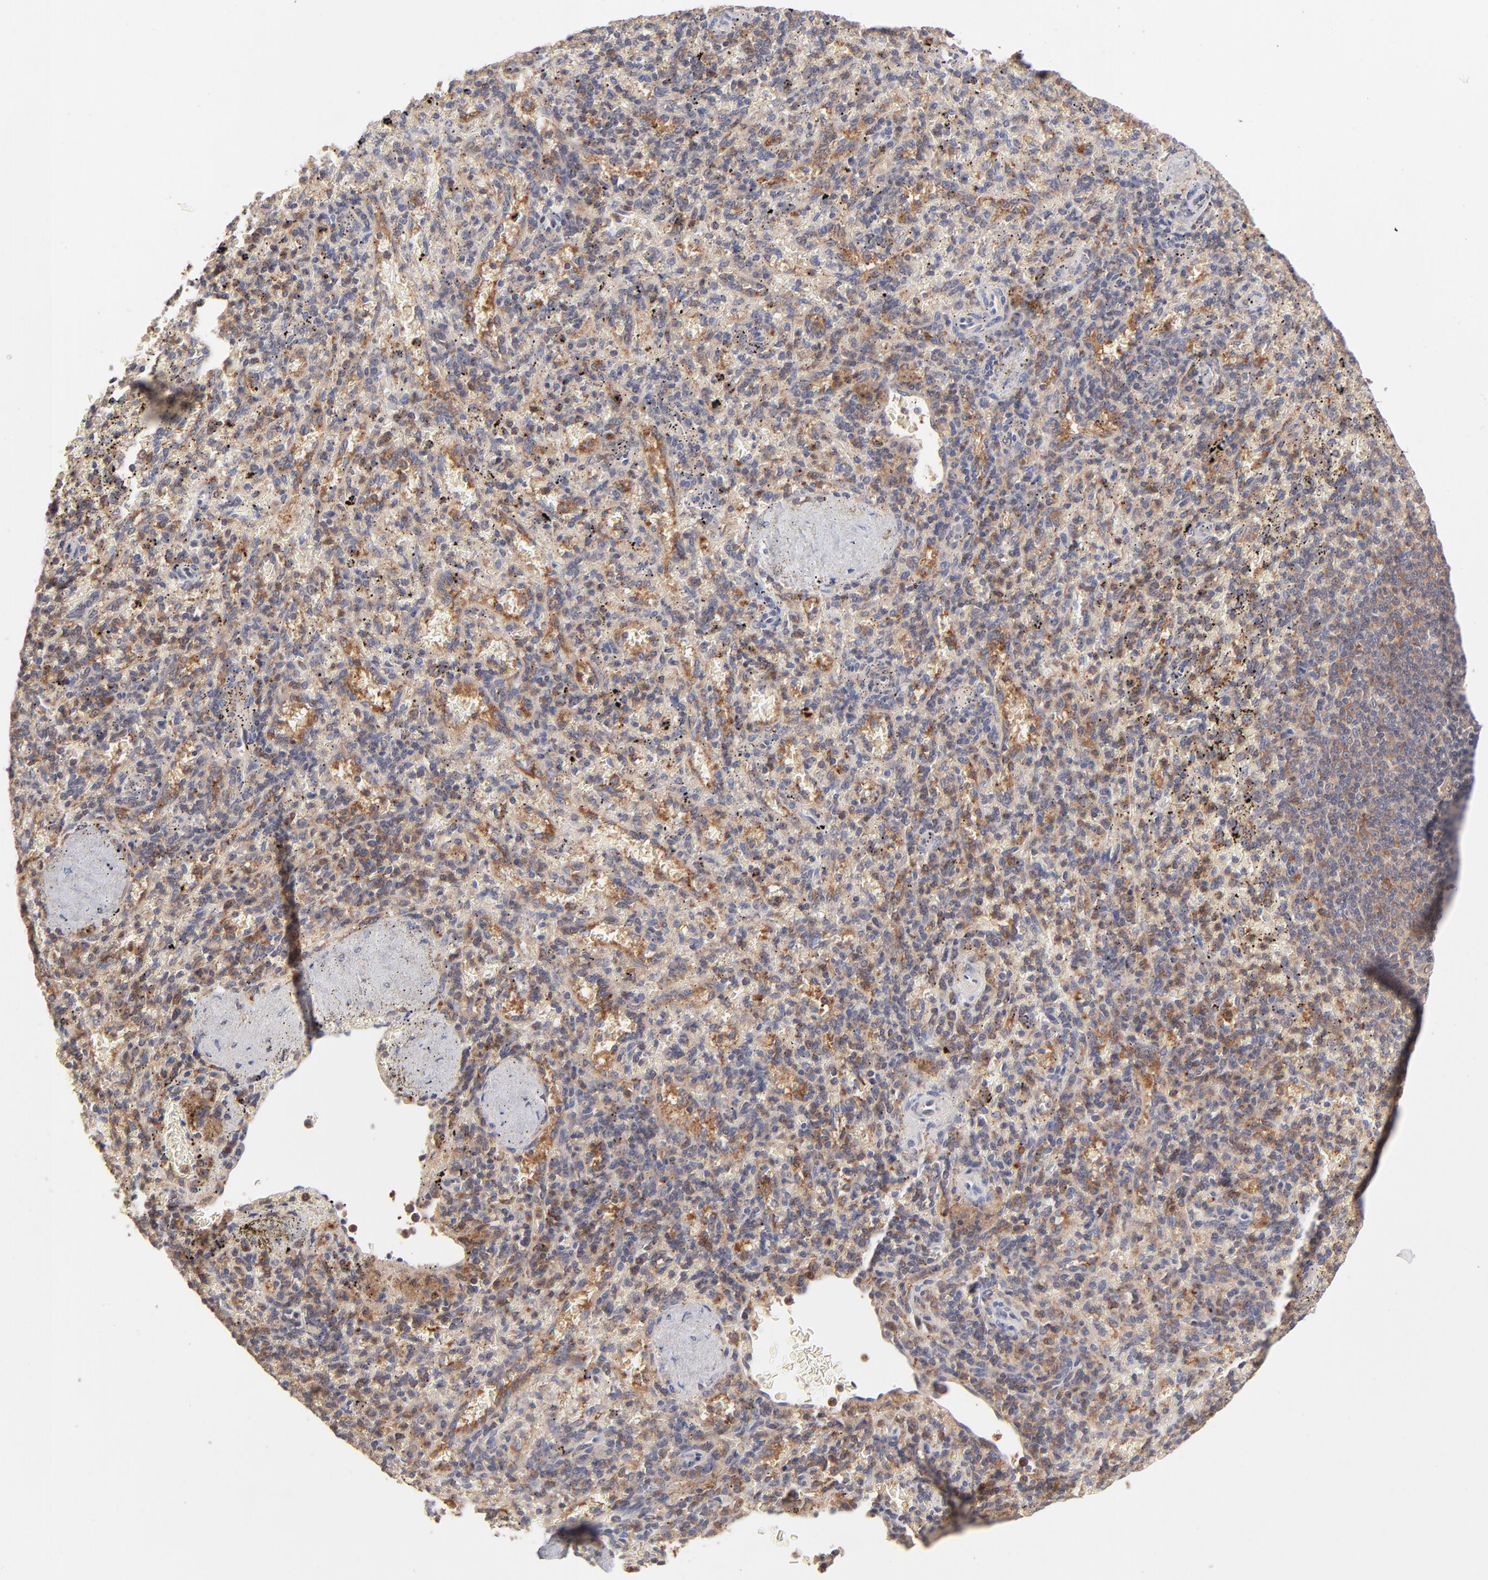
{"staining": {"intensity": "weak", "quantity": "25%-75%", "location": "cytoplasmic/membranous"}, "tissue": "spleen", "cell_type": "Cells in red pulp", "image_type": "normal", "snomed": [{"axis": "morphology", "description": "Normal tissue, NOS"}, {"axis": "topography", "description": "Spleen"}], "caption": "Immunohistochemistry photomicrograph of unremarkable spleen: human spleen stained using immunohistochemistry demonstrates low levels of weak protein expression localized specifically in the cytoplasmic/membranous of cells in red pulp, appearing as a cytoplasmic/membranous brown color.", "gene": "IVNS1ABP", "patient": {"sex": "female", "age": 43}}